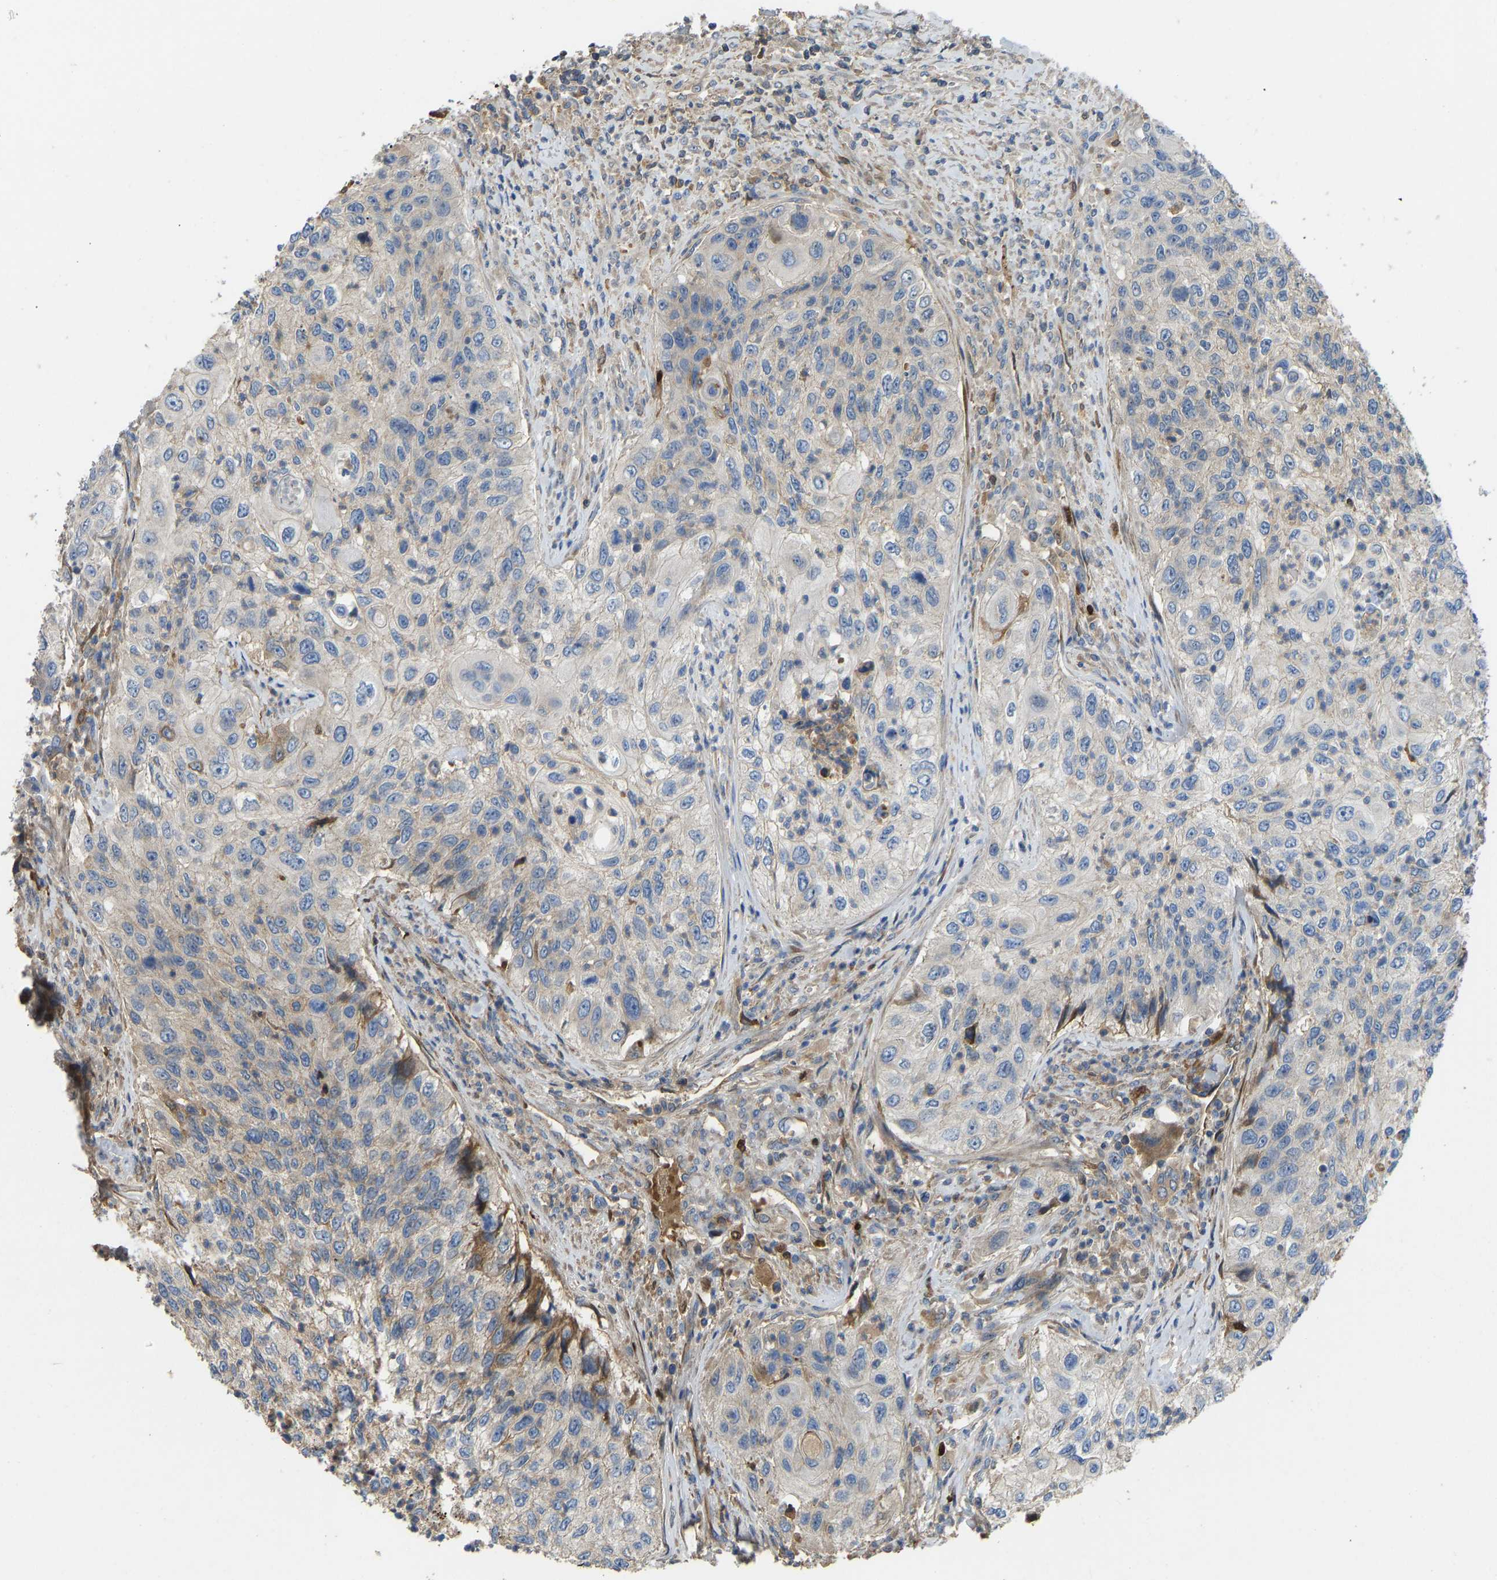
{"staining": {"intensity": "negative", "quantity": "none", "location": "none"}, "tissue": "urothelial cancer", "cell_type": "Tumor cells", "image_type": "cancer", "snomed": [{"axis": "morphology", "description": "Urothelial carcinoma, High grade"}, {"axis": "topography", "description": "Urinary bladder"}], "caption": "Immunohistochemistry of high-grade urothelial carcinoma exhibits no staining in tumor cells.", "gene": "VCPKMT", "patient": {"sex": "female", "age": 60}}